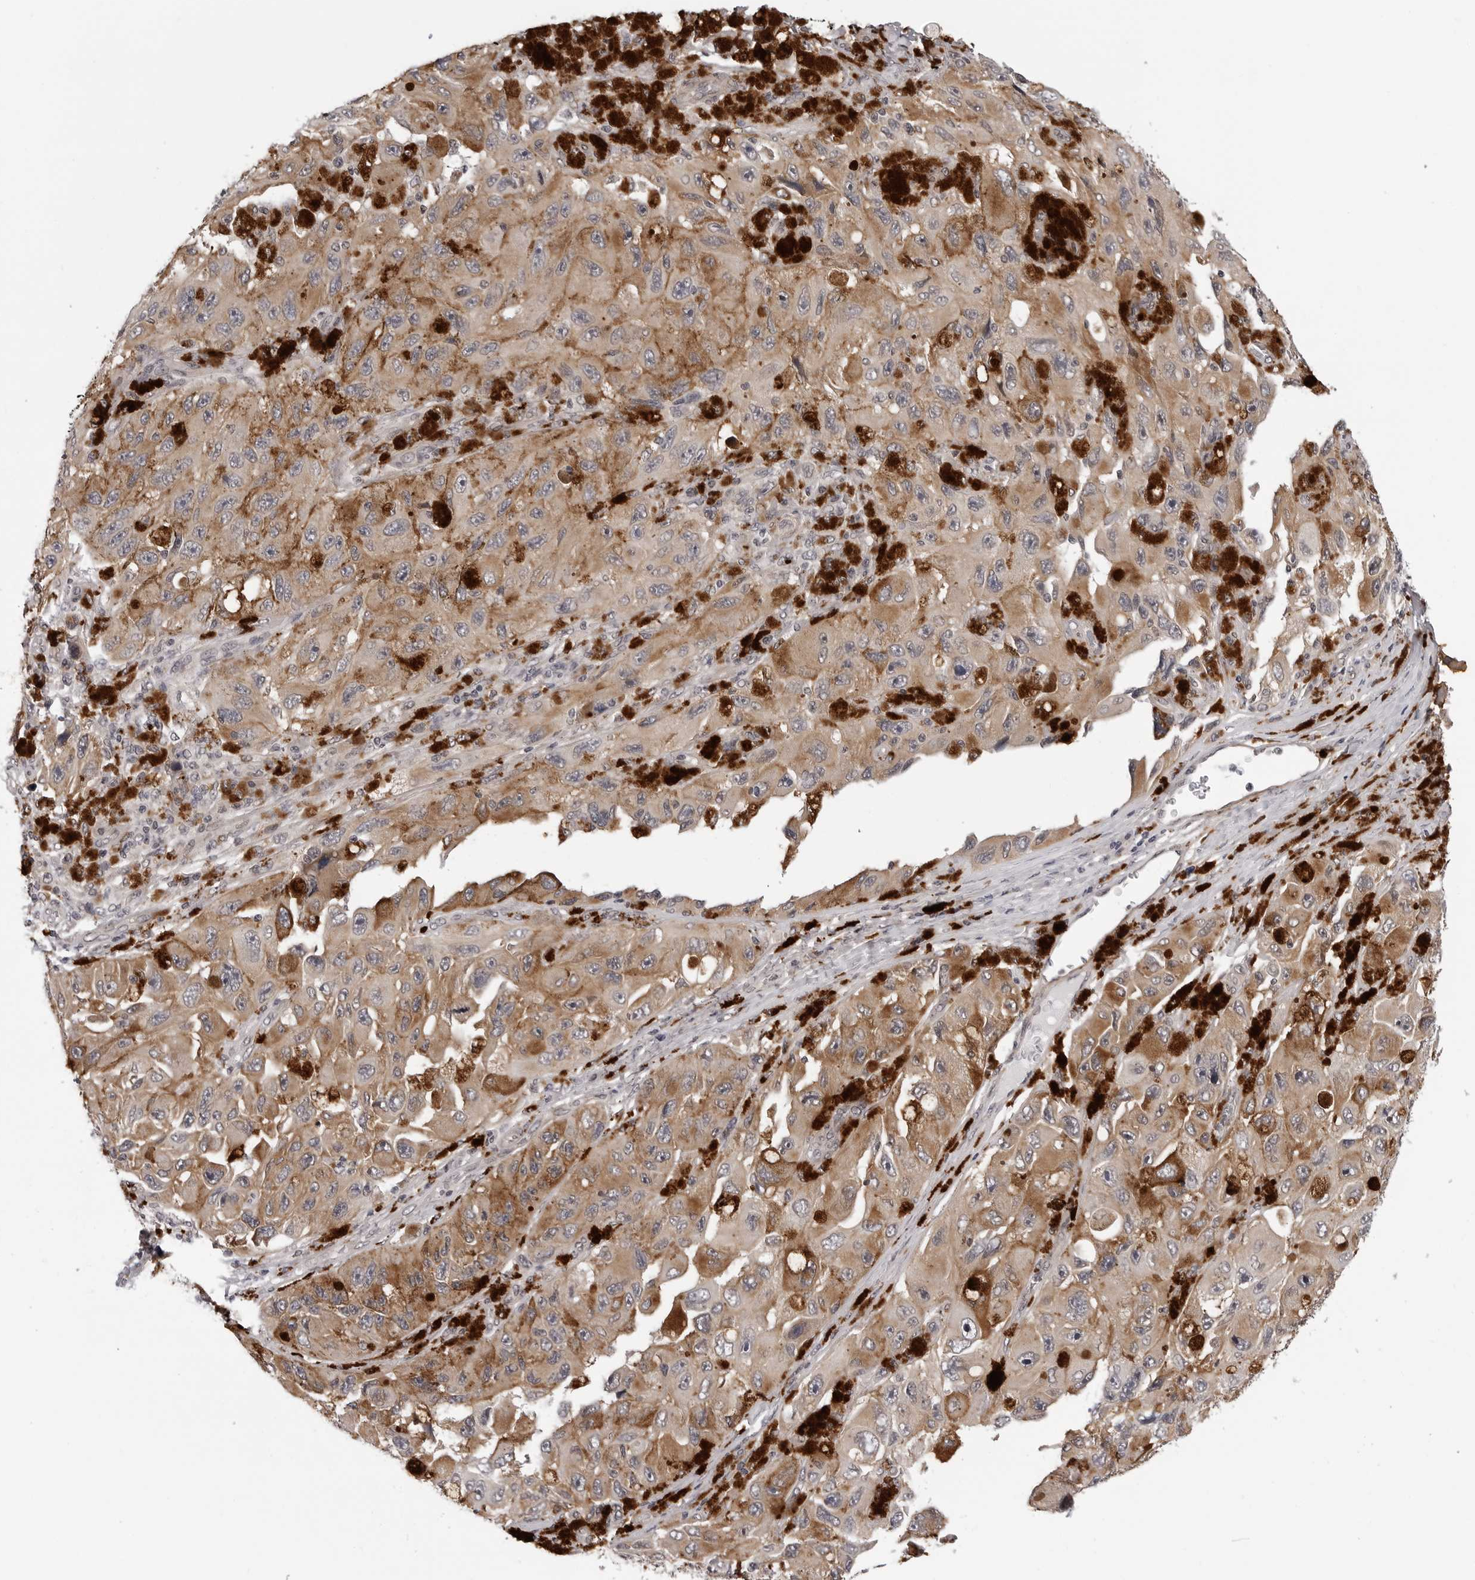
{"staining": {"intensity": "moderate", "quantity": ">75%", "location": "cytoplasmic/membranous"}, "tissue": "melanoma", "cell_type": "Tumor cells", "image_type": "cancer", "snomed": [{"axis": "morphology", "description": "Malignant melanoma, NOS"}, {"axis": "topography", "description": "Skin"}], "caption": "Melanoma was stained to show a protein in brown. There is medium levels of moderate cytoplasmic/membranous expression in approximately >75% of tumor cells. (DAB (3,3'-diaminobenzidine) IHC with brightfield microscopy, high magnification).", "gene": "KIAA1614", "patient": {"sex": "female", "age": 73}}